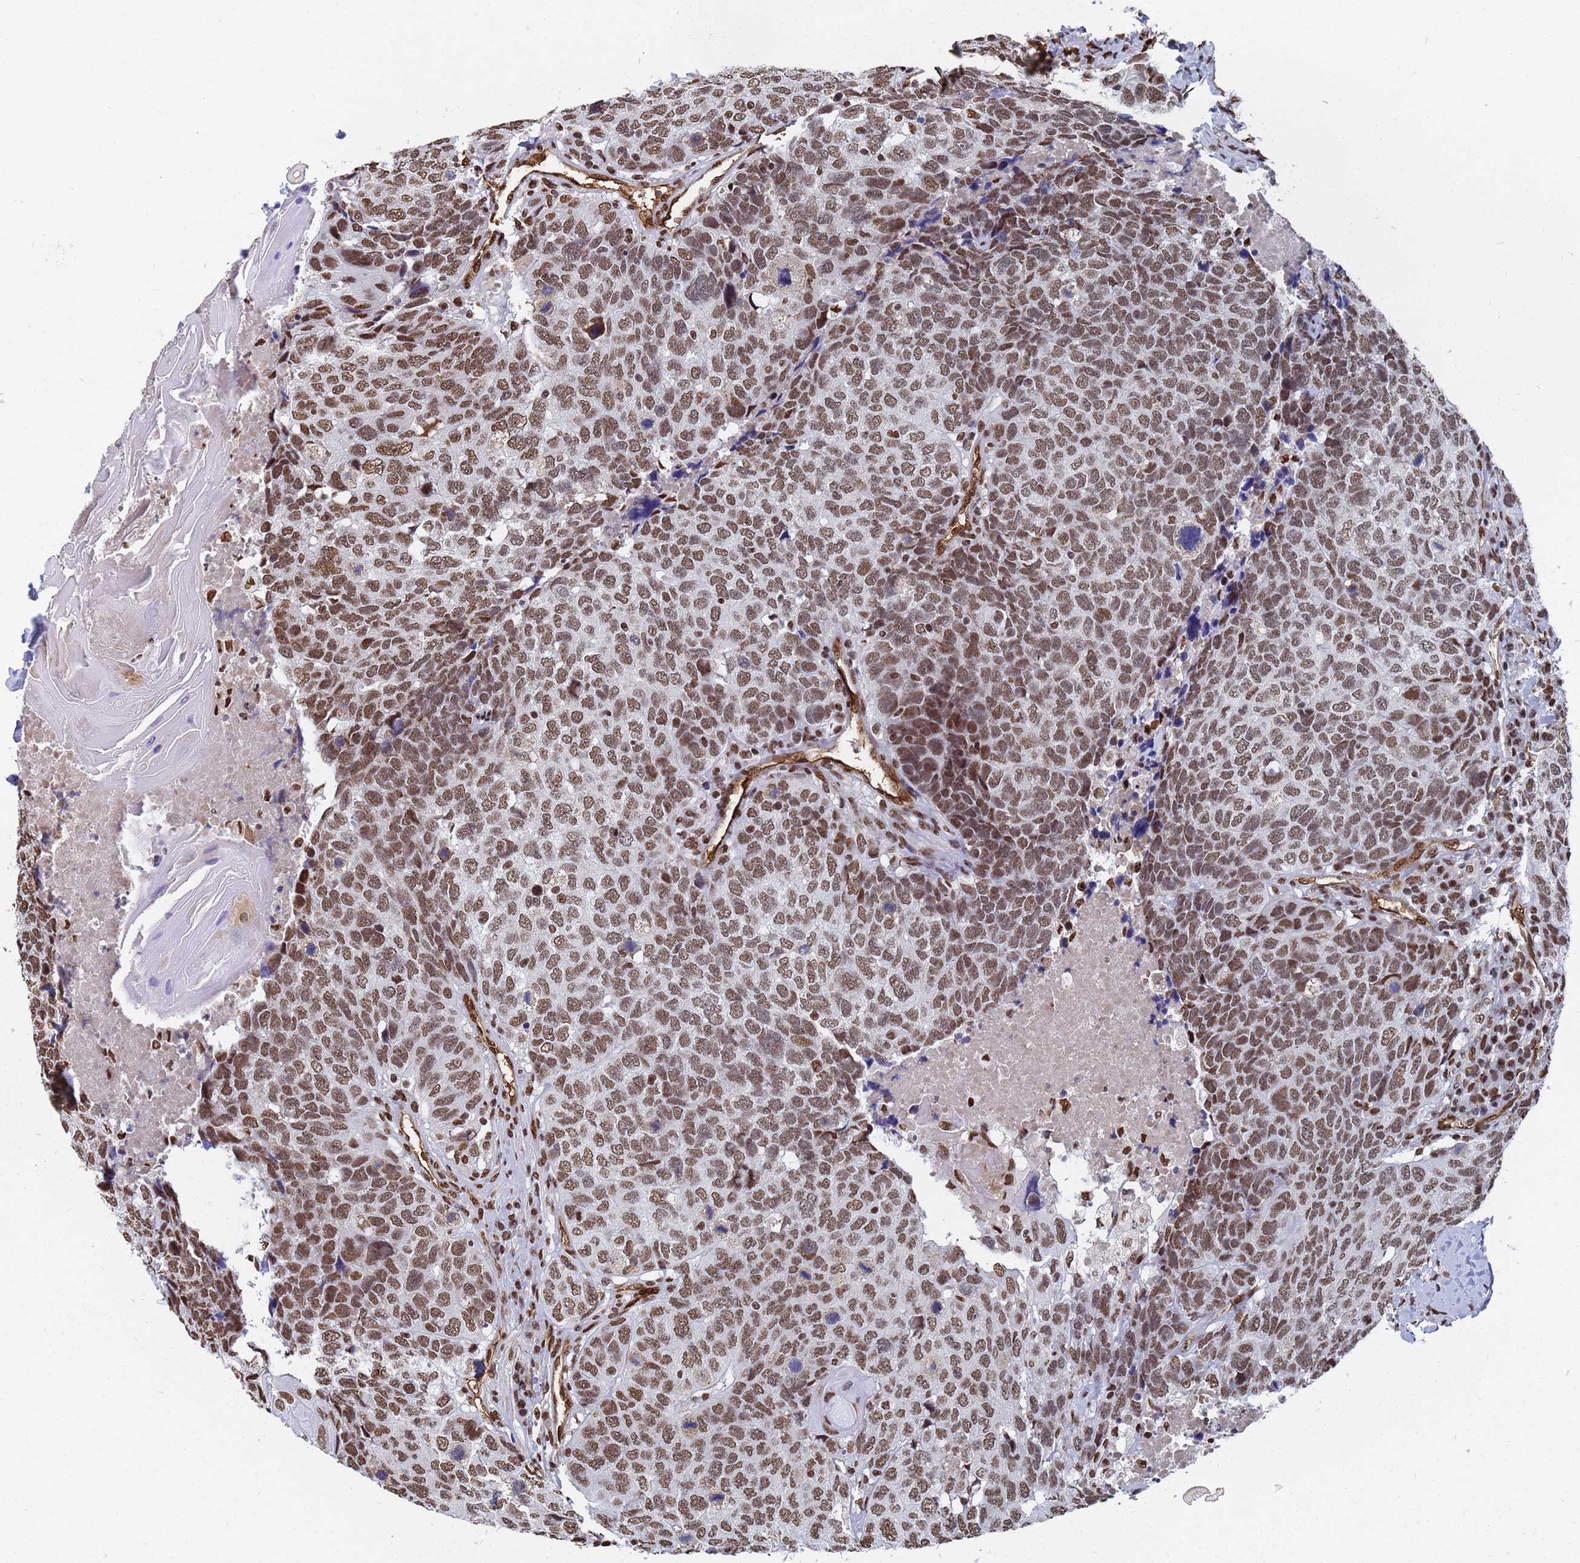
{"staining": {"intensity": "moderate", "quantity": ">75%", "location": "nuclear"}, "tissue": "head and neck cancer", "cell_type": "Tumor cells", "image_type": "cancer", "snomed": [{"axis": "morphology", "description": "Squamous cell carcinoma, NOS"}, {"axis": "topography", "description": "Head-Neck"}], "caption": "A medium amount of moderate nuclear staining is seen in approximately >75% of tumor cells in head and neck cancer tissue. (brown staining indicates protein expression, while blue staining denotes nuclei).", "gene": "RAVER2", "patient": {"sex": "male", "age": 66}}